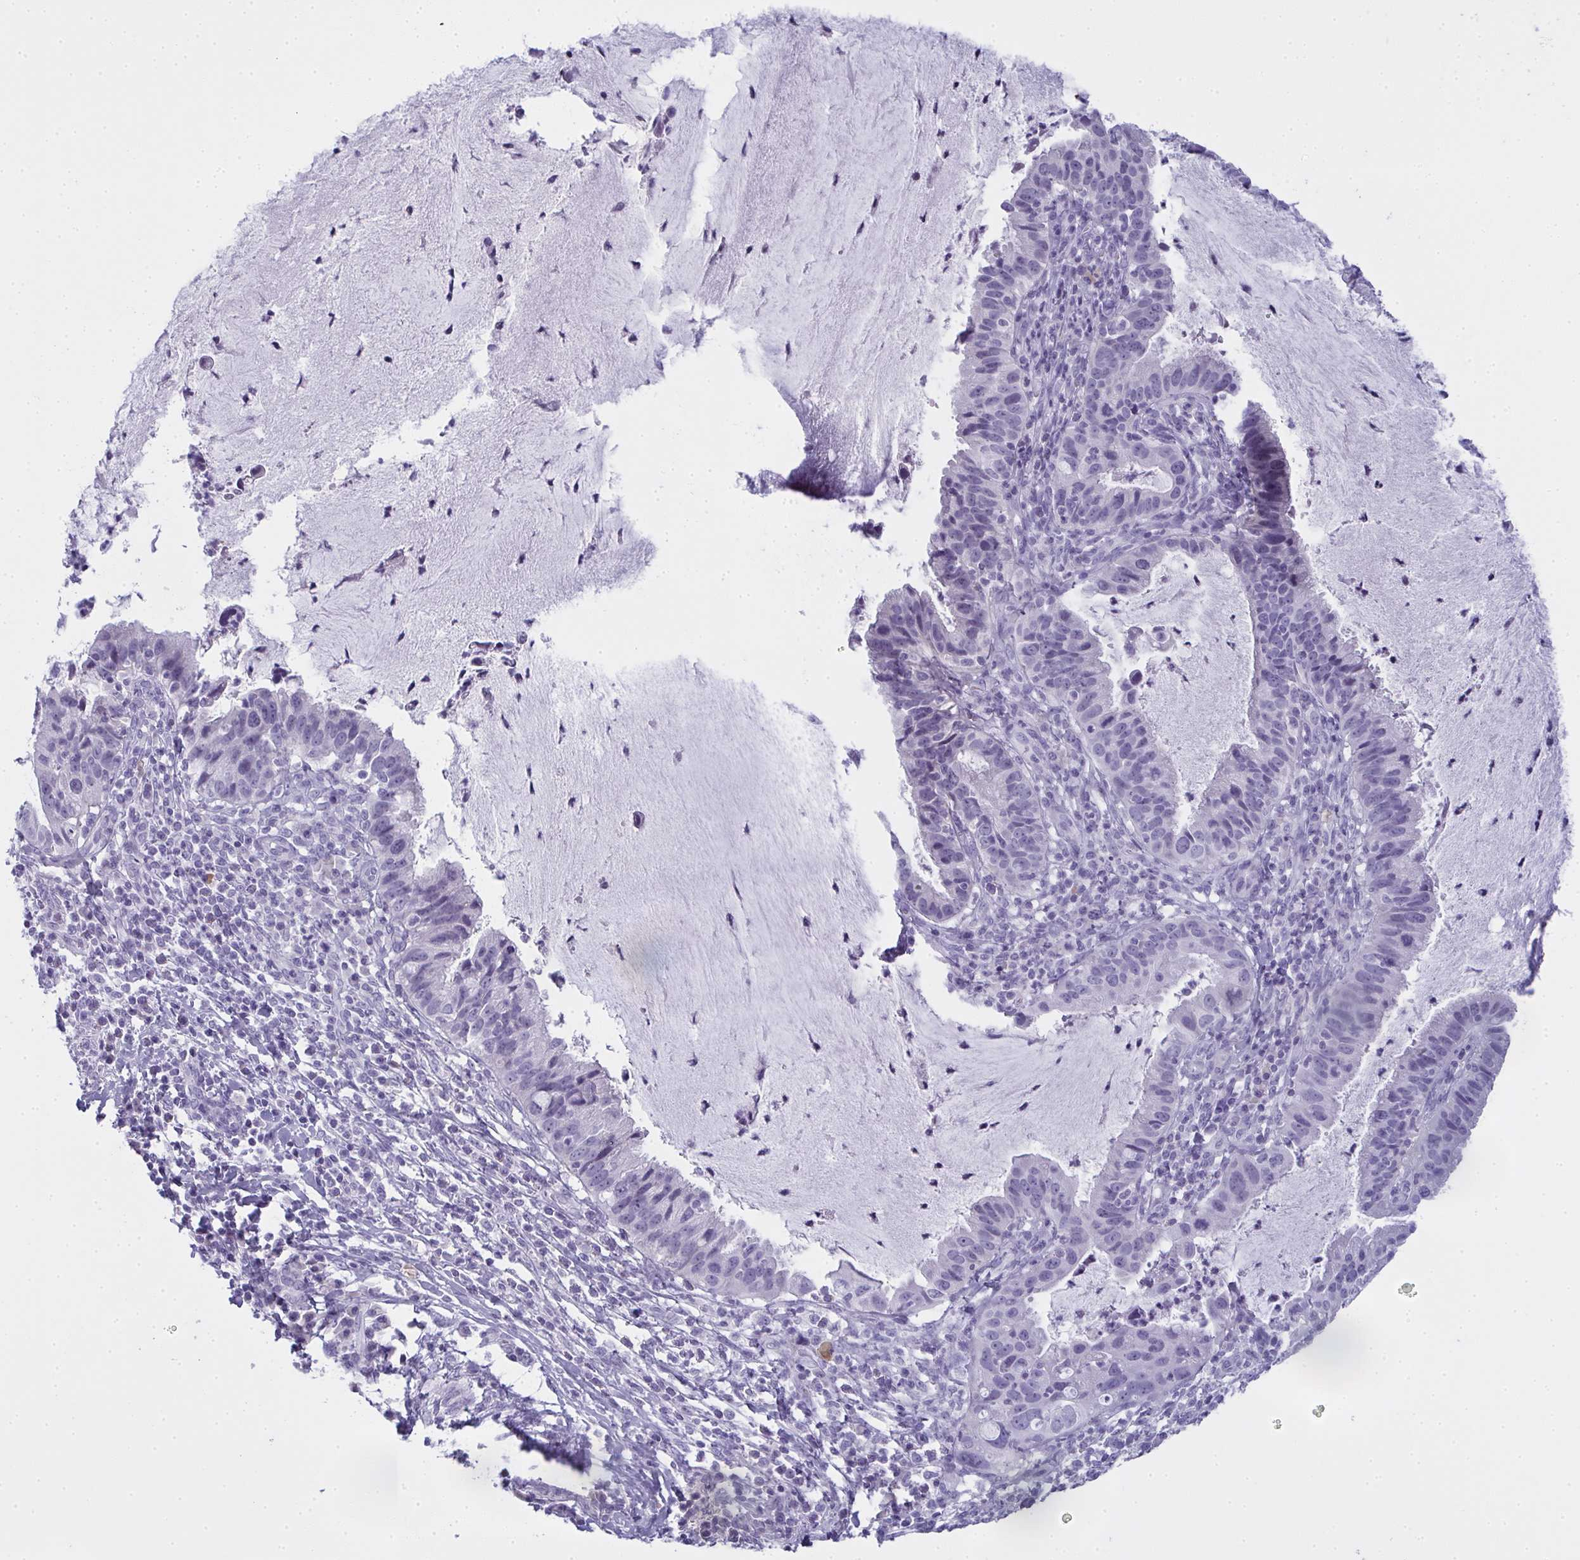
{"staining": {"intensity": "negative", "quantity": "none", "location": "none"}, "tissue": "cervical cancer", "cell_type": "Tumor cells", "image_type": "cancer", "snomed": [{"axis": "morphology", "description": "Adenocarcinoma, NOS"}, {"axis": "topography", "description": "Cervix"}], "caption": "IHC of adenocarcinoma (cervical) shows no expression in tumor cells.", "gene": "SLC36A2", "patient": {"sex": "female", "age": 34}}